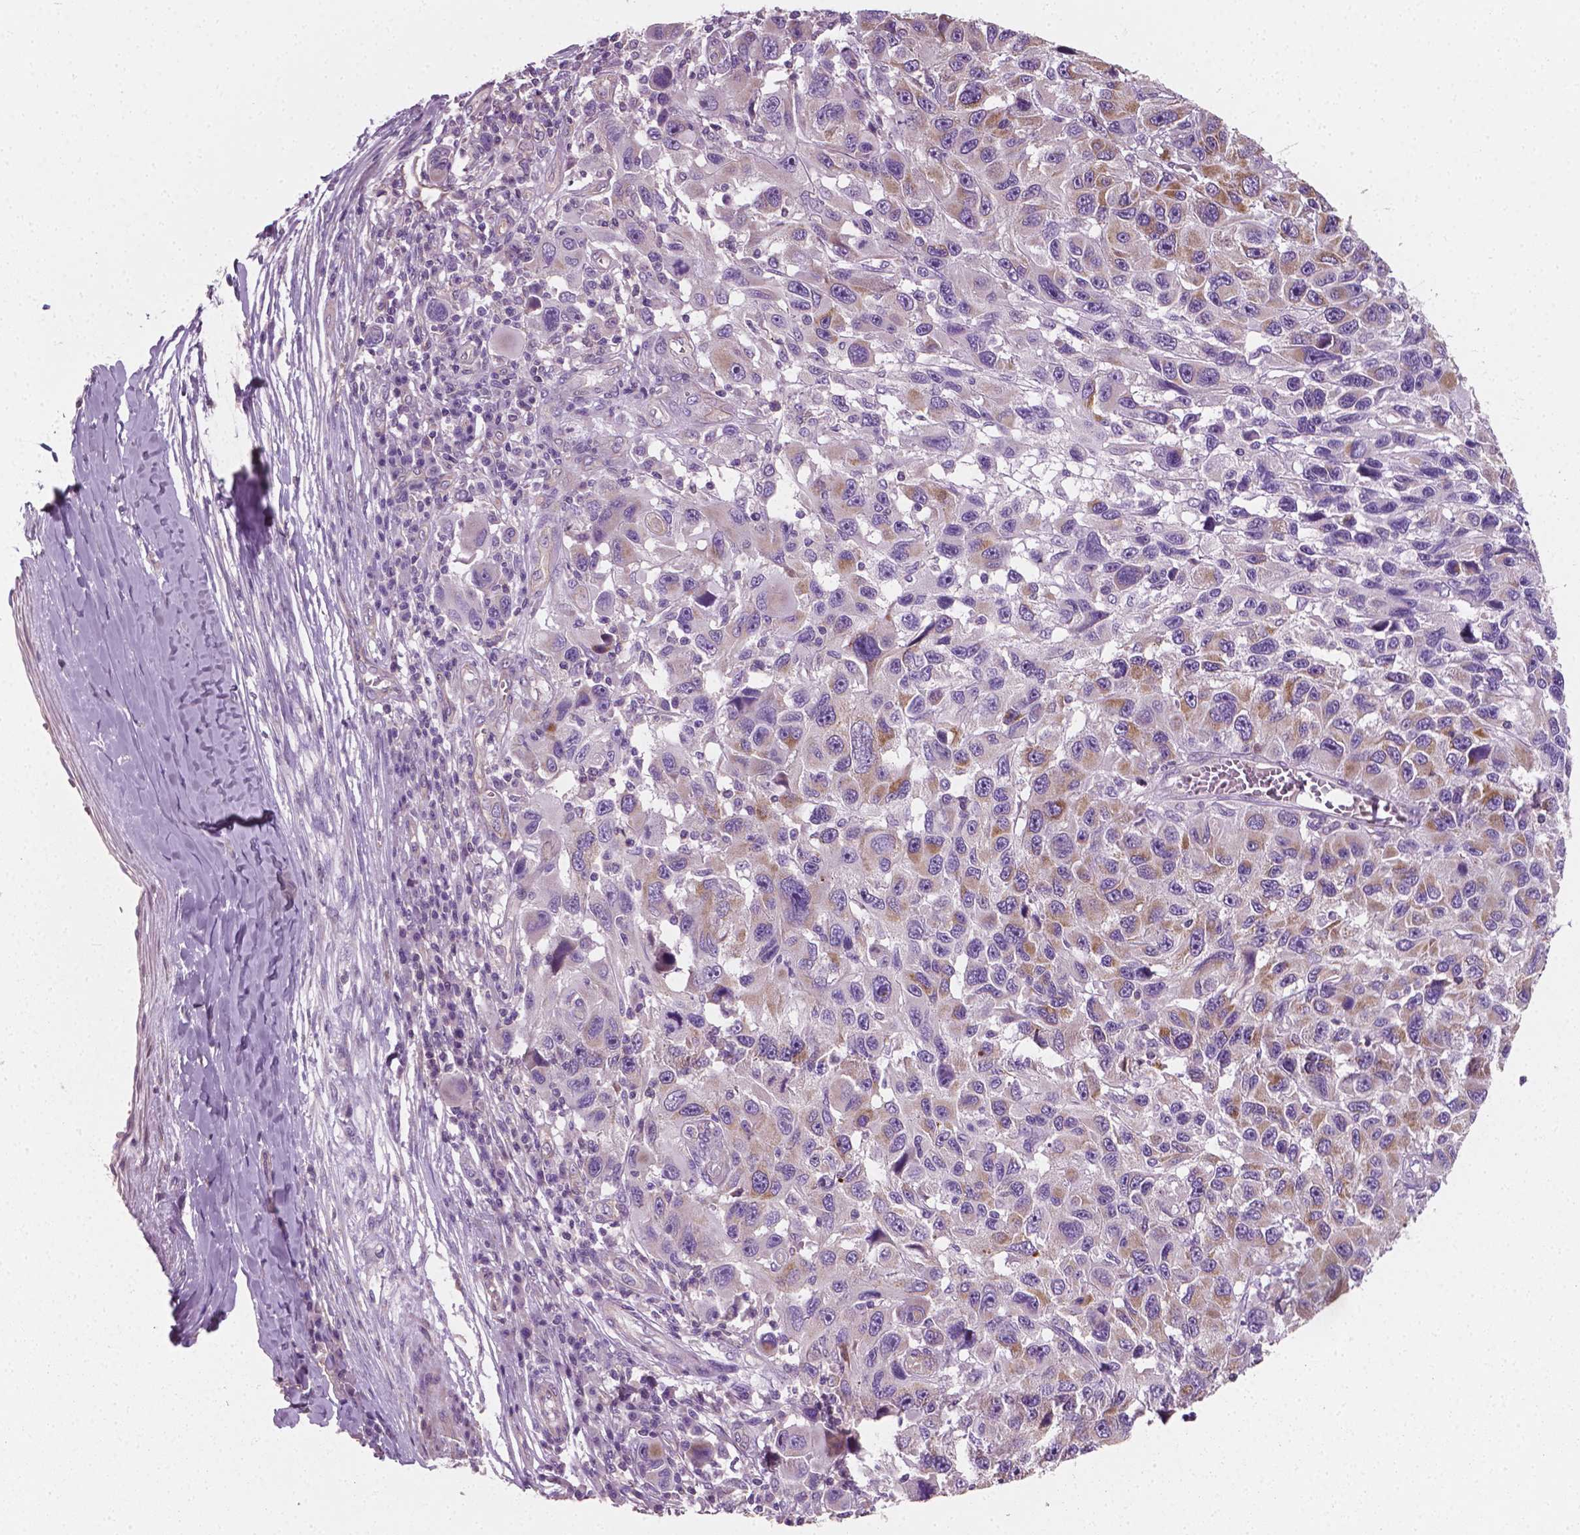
{"staining": {"intensity": "weak", "quantity": "<25%", "location": "cytoplasmic/membranous"}, "tissue": "melanoma", "cell_type": "Tumor cells", "image_type": "cancer", "snomed": [{"axis": "morphology", "description": "Malignant melanoma, NOS"}, {"axis": "topography", "description": "Skin"}], "caption": "The histopathology image exhibits no significant staining in tumor cells of malignant melanoma.", "gene": "PTX3", "patient": {"sex": "male", "age": 53}}